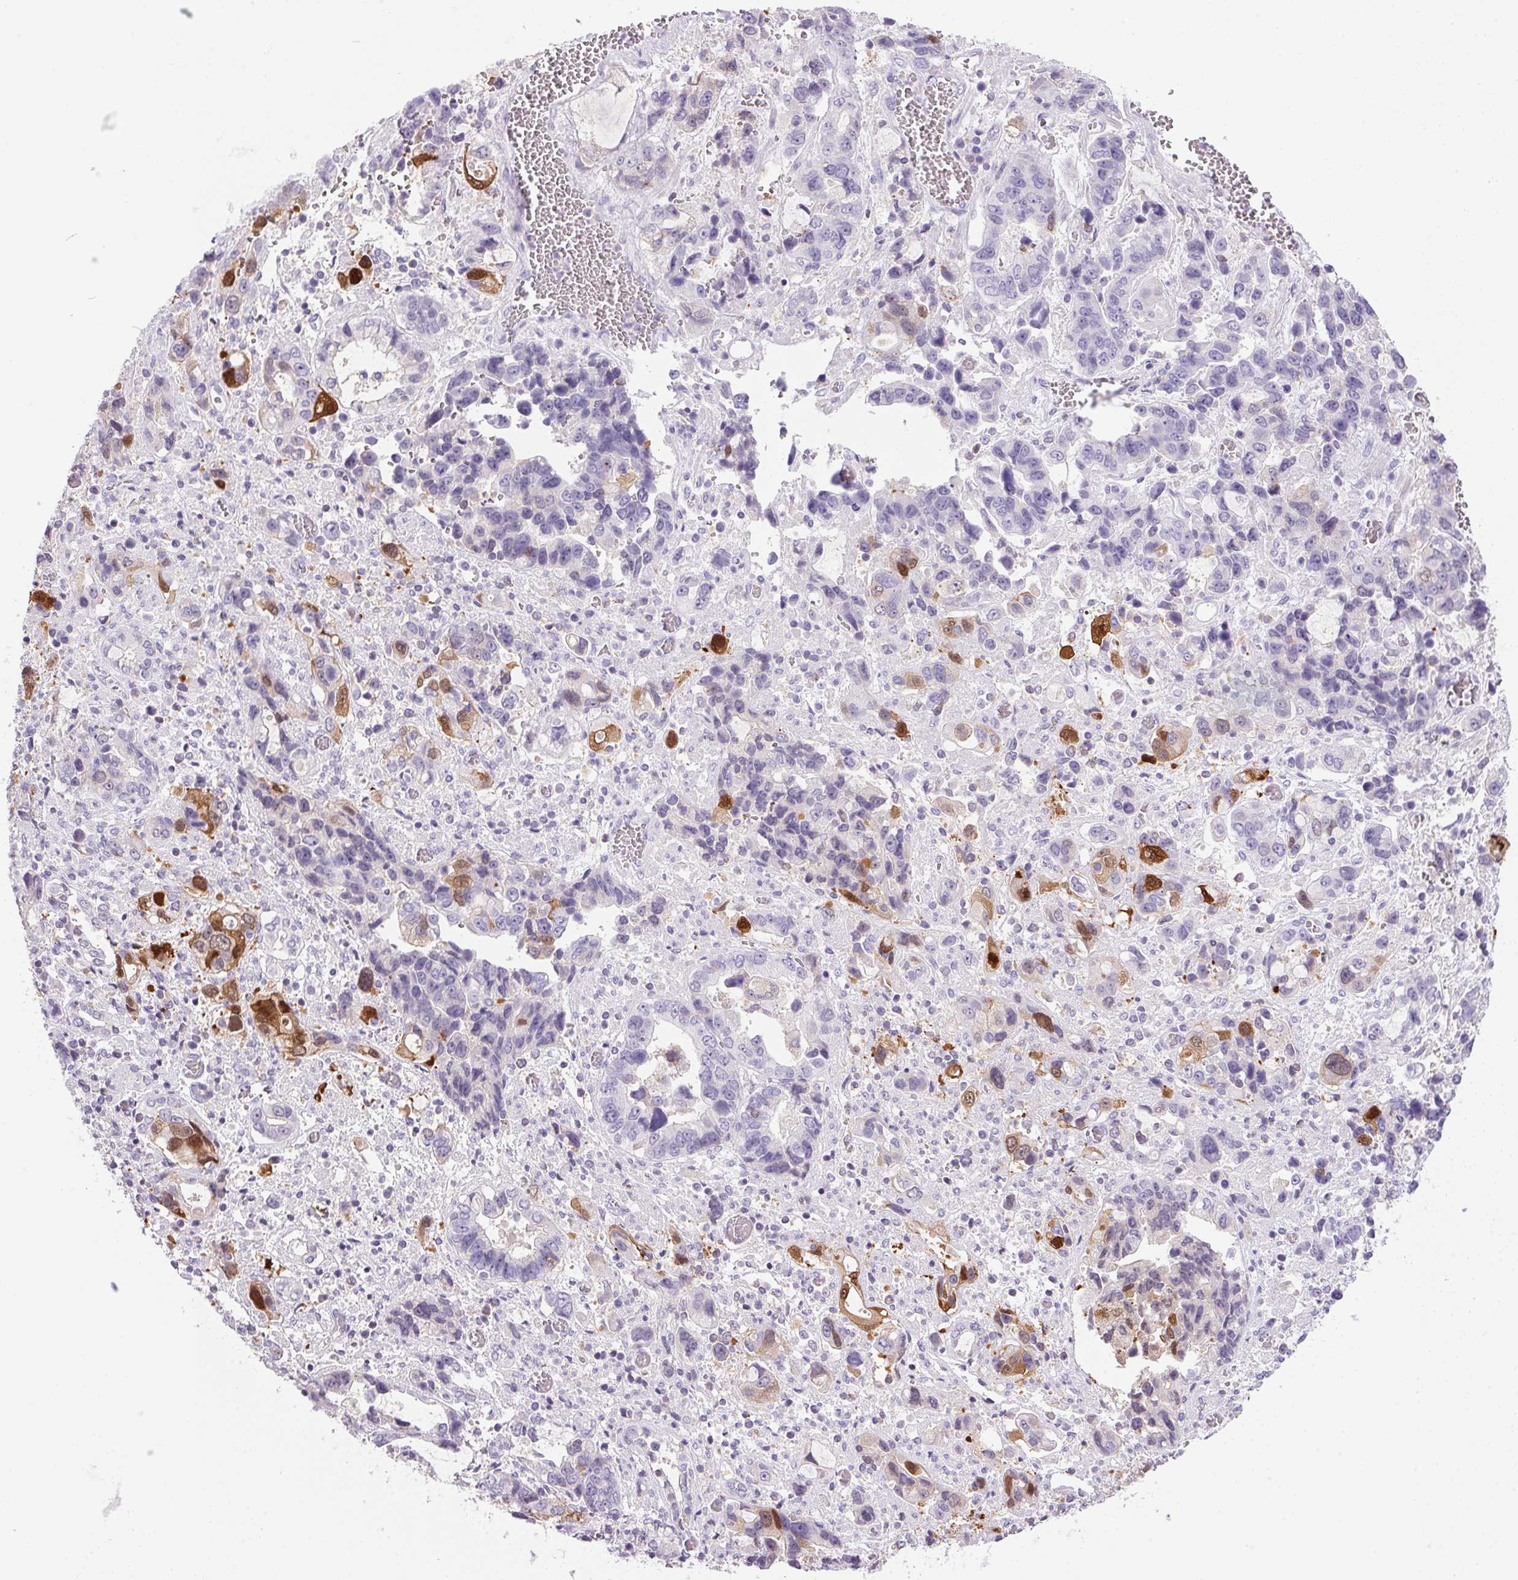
{"staining": {"intensity": "negative", "quantity": "none", "location": "none"}, "tissue": "stomach cancer", "cell_type": "Tumor cells", "image_type": "cancer", "snomed": [{"axis": "morphology", "description": "Adenocarcinoma, NOS"}, {"axis": "topography", "description": "Stomach, upper"}], "caption": "Immunohistochemical staining of human stomach adenocarcinoma reveals no significant staining in tumor cells.", "gene": "S100A2", "patient": {"sex": "female", "age": 81}}